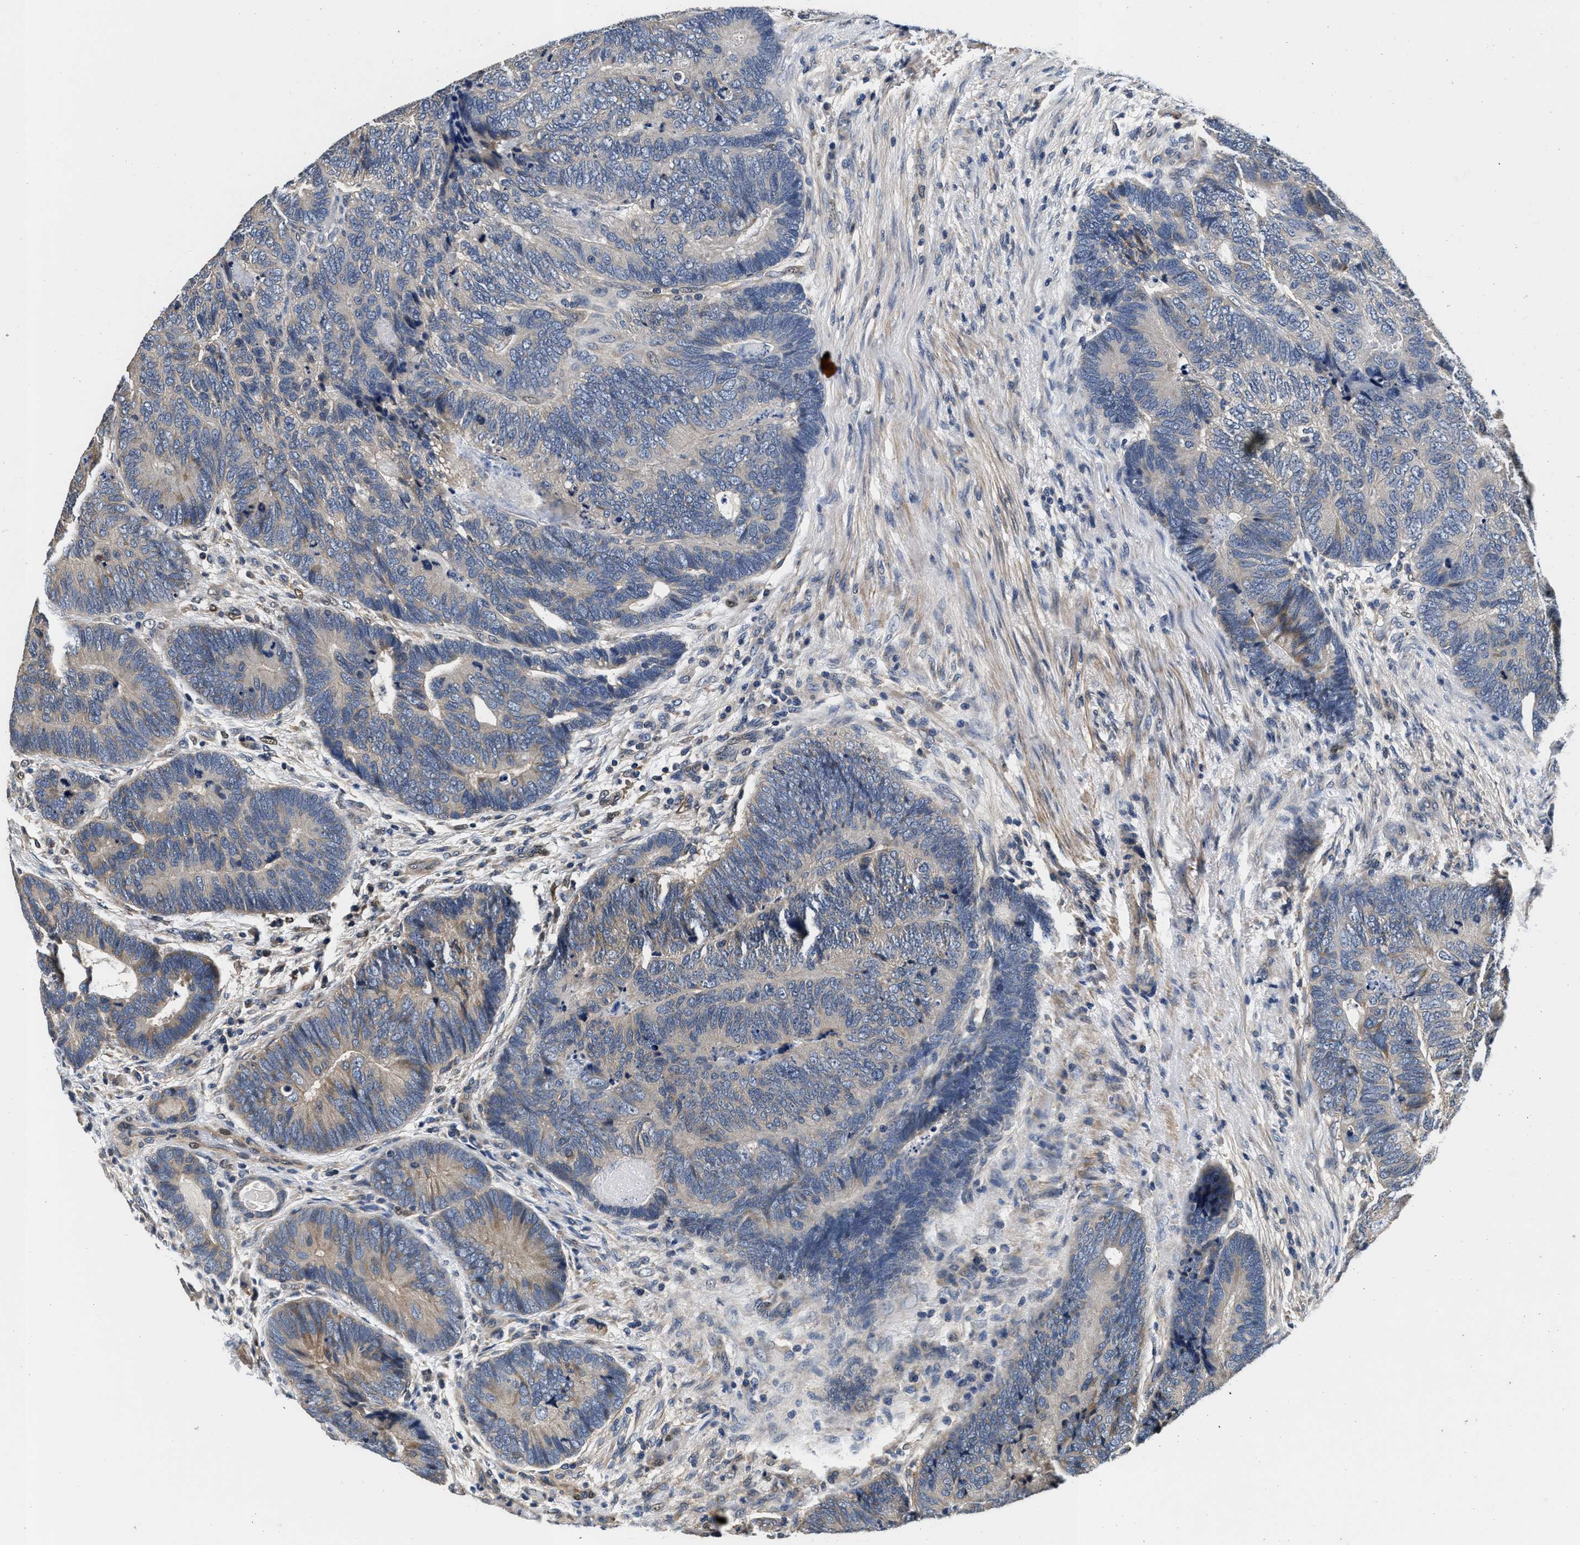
{"staining": {"intensity": "weak", "quantity": "25%-75%", "location": "cytoplasmic/membranous"}, "tissue": "colorectal cancer", "cell_type": "Tumor cells", "image_type": "cancer", "snomed": [{"axis": "morphology", "description": "Adenocarcinoma, NOS"}, {"axis": "topography", "description": "Colon"}], "caption": "Colorectal cancer (adenocarcinoma) stained with a brown dye exhibits weak cytoplasmic/membranous positive staining in about 25%-75% of tumor cells.", "gene": "ANKIB1", "patient": {"sex": "female", "age": 67}}